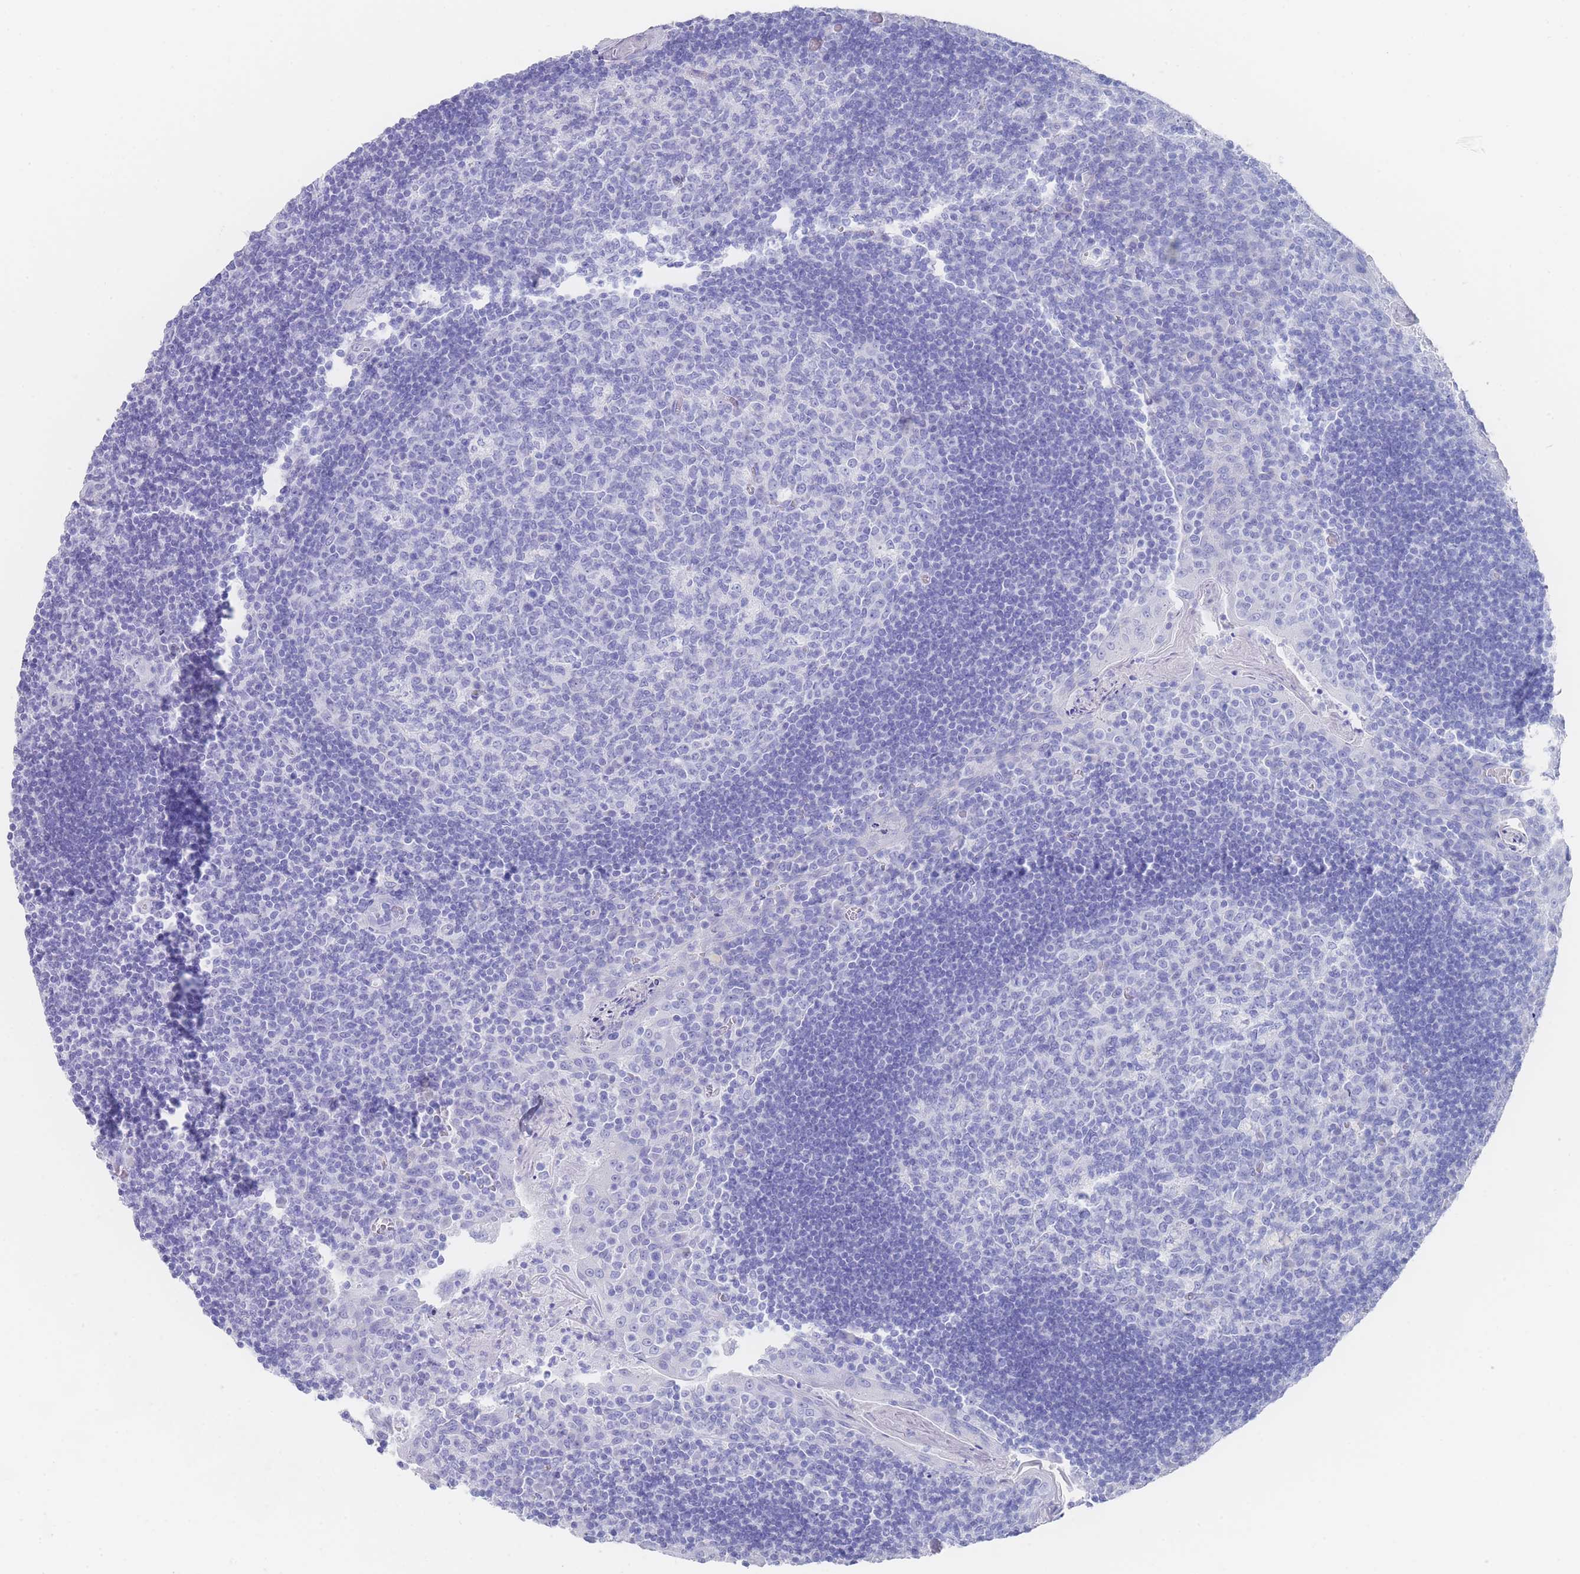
{"staining": {"intensity": "negative", "quantity": "none", "location": "none"}, "tissue": "tonsil", "cell_type": "Germinal center cells", "image_type": "normal", "snomed": [{"axis": "morphology", "description": "Normal tissue, NOS"}, {"axis": "topography", "description": "Tonsil"}], "caption": "This is an immunohistochemistry photomicrograph of benign human tonsil. There is no expression in germinal center cells.", "gene": "LRRC37A2", "patient": {"sex": "male", "age": 17}}